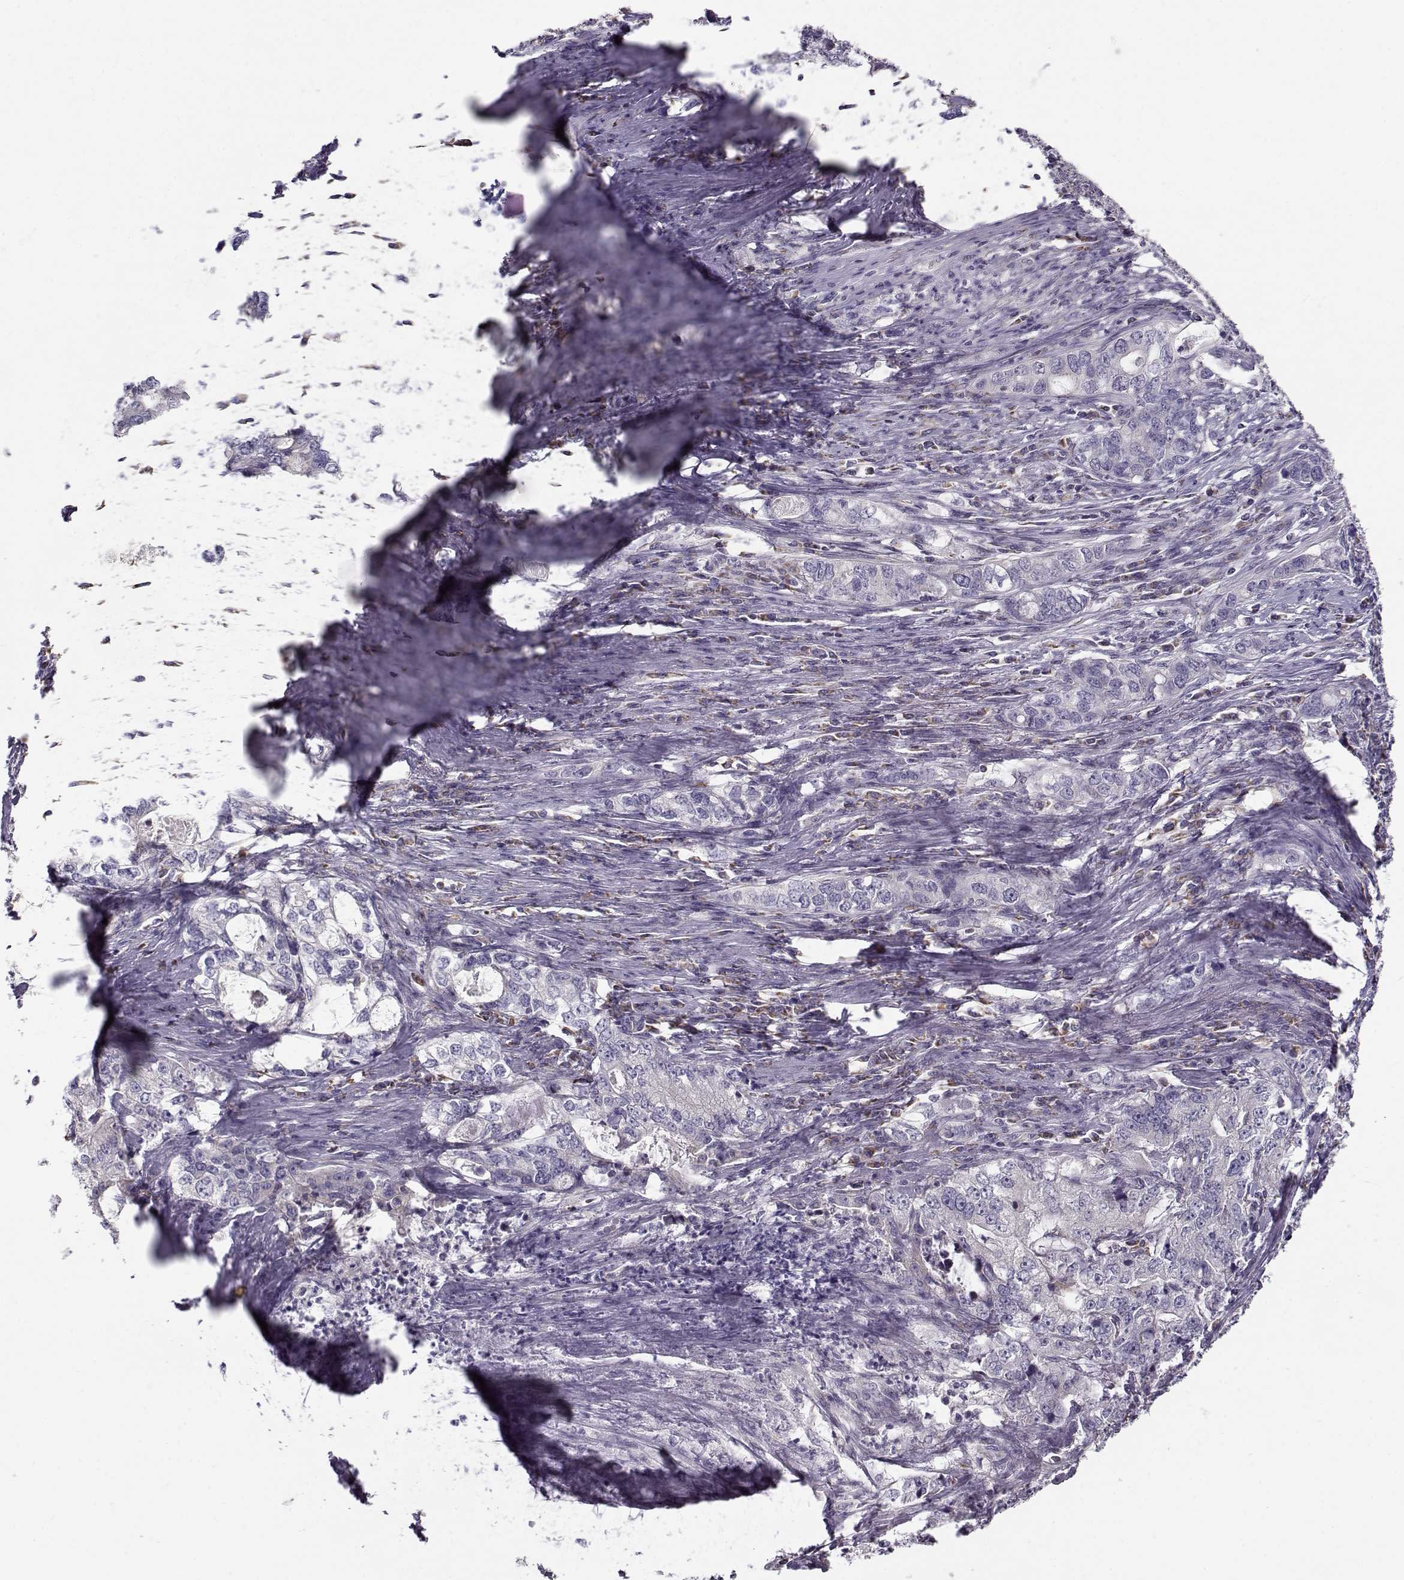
{"staining": {"intensity": "negative", "quantity": "none", "location": "none"}, "tissue": "stomach cancer", "cell_type": "Tumor cells", "image_type": "cancer", "snomed": [{"axis": "morphology", "description": "Adenocarcinoma, NOS"}, {"axis": "topography", "description": "Stomach, lower"}], "caption": "Immunohistochemical staining of stomach adenocarcinoma displays no significant positivity in tumor cells.", "gene": "KLF17", "patient": {"sex": "female", "age": 72}}